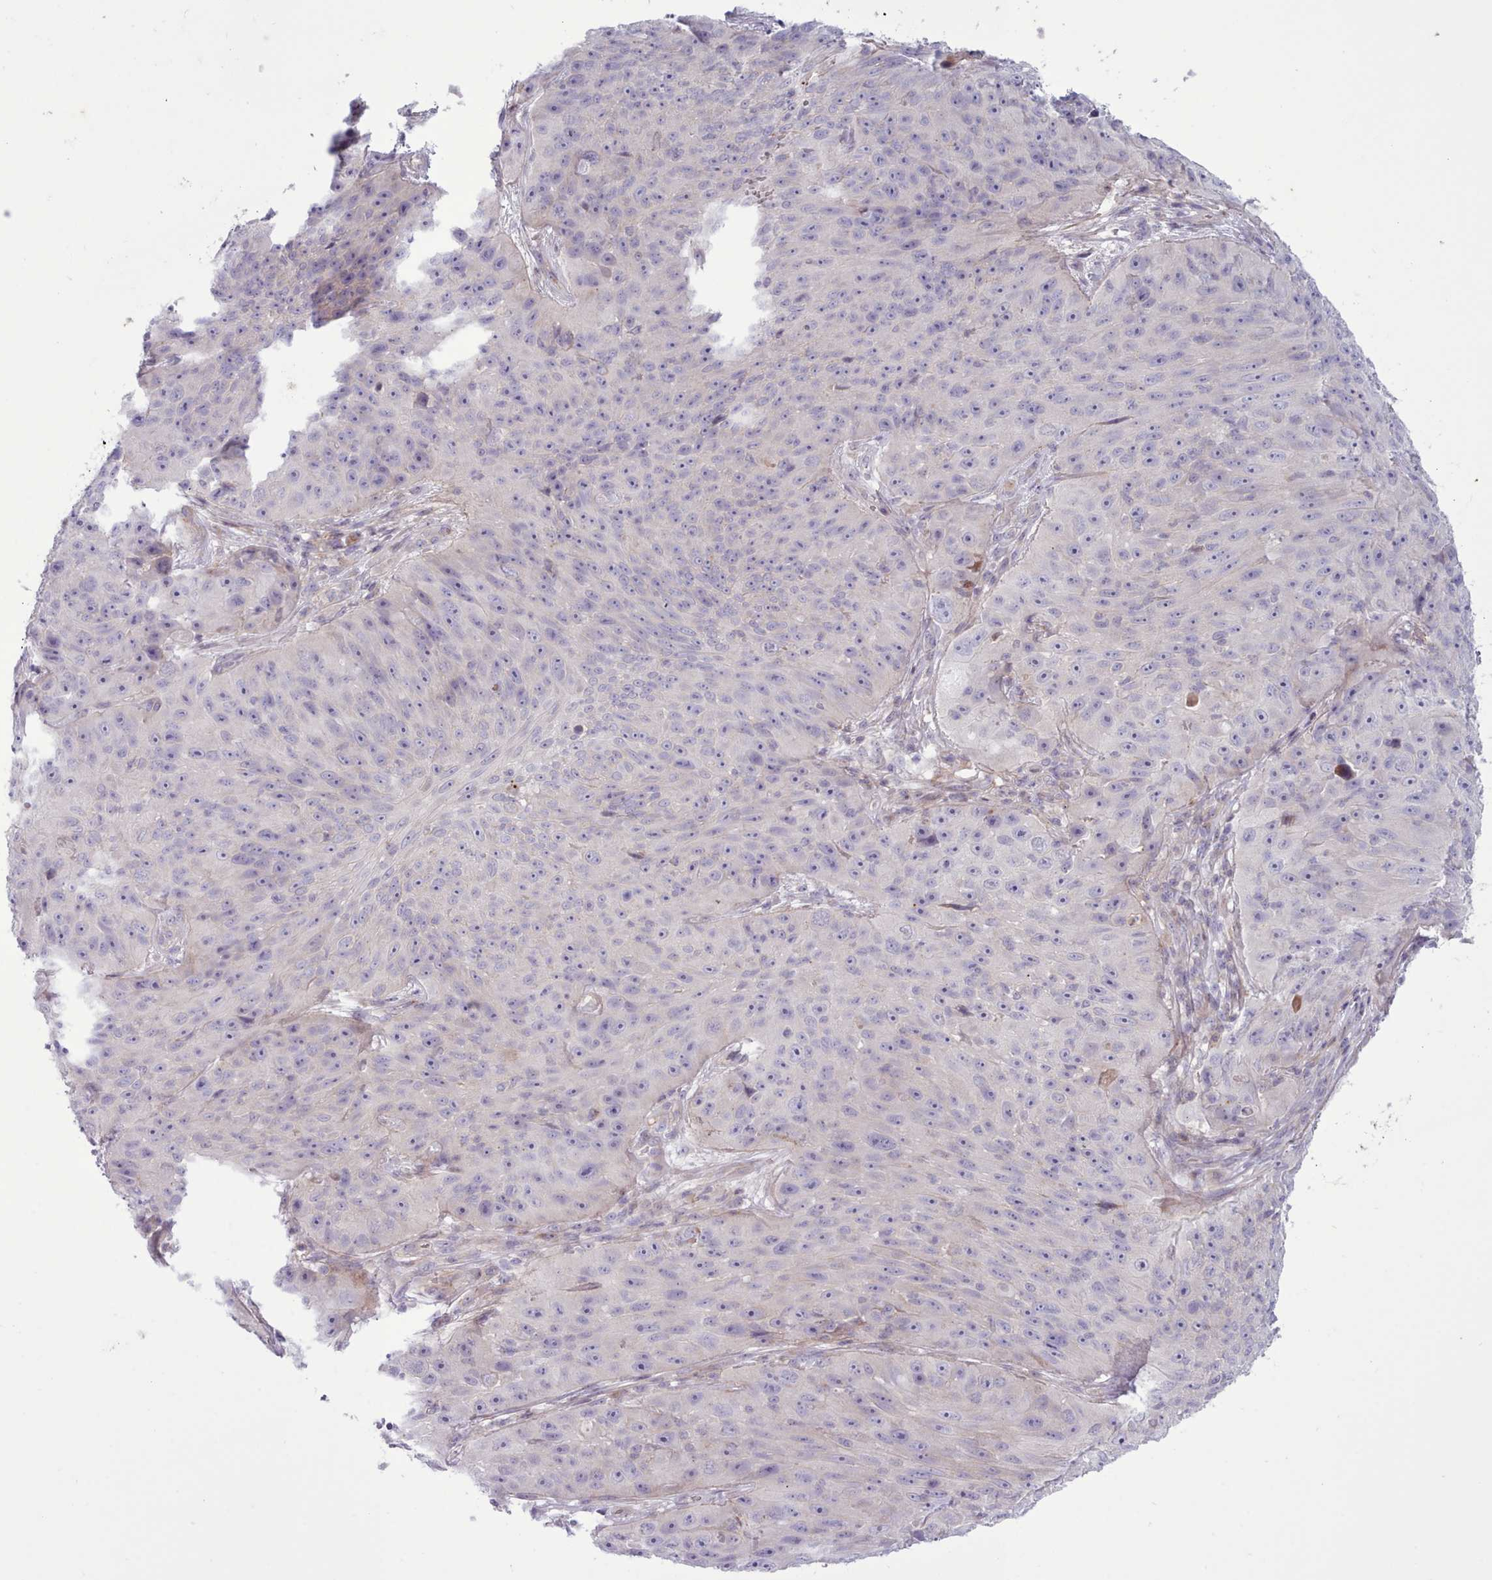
{"staining": {"intensity": "negative", "quantity": "none", "location": "none"}, "tissue": "skin cancer", "cell_type": "Tumor cells", "image_type": "cancer", "snomed": [{"axis": "morphology", "description": "Squamous cell carcinoma, NOS"}, {"axis": "topography", "description": "Skin"}], "caption": "Immunohistochemistry of squamous cell carcinoma (skin) demonstrates no staining in tumor cells. The staining is performed using DAB brown chromogen with nuclei counter-stained in using hematoxylin.", "gene": "TENT4B", "patient": {"sex": "female", "age": 87}}